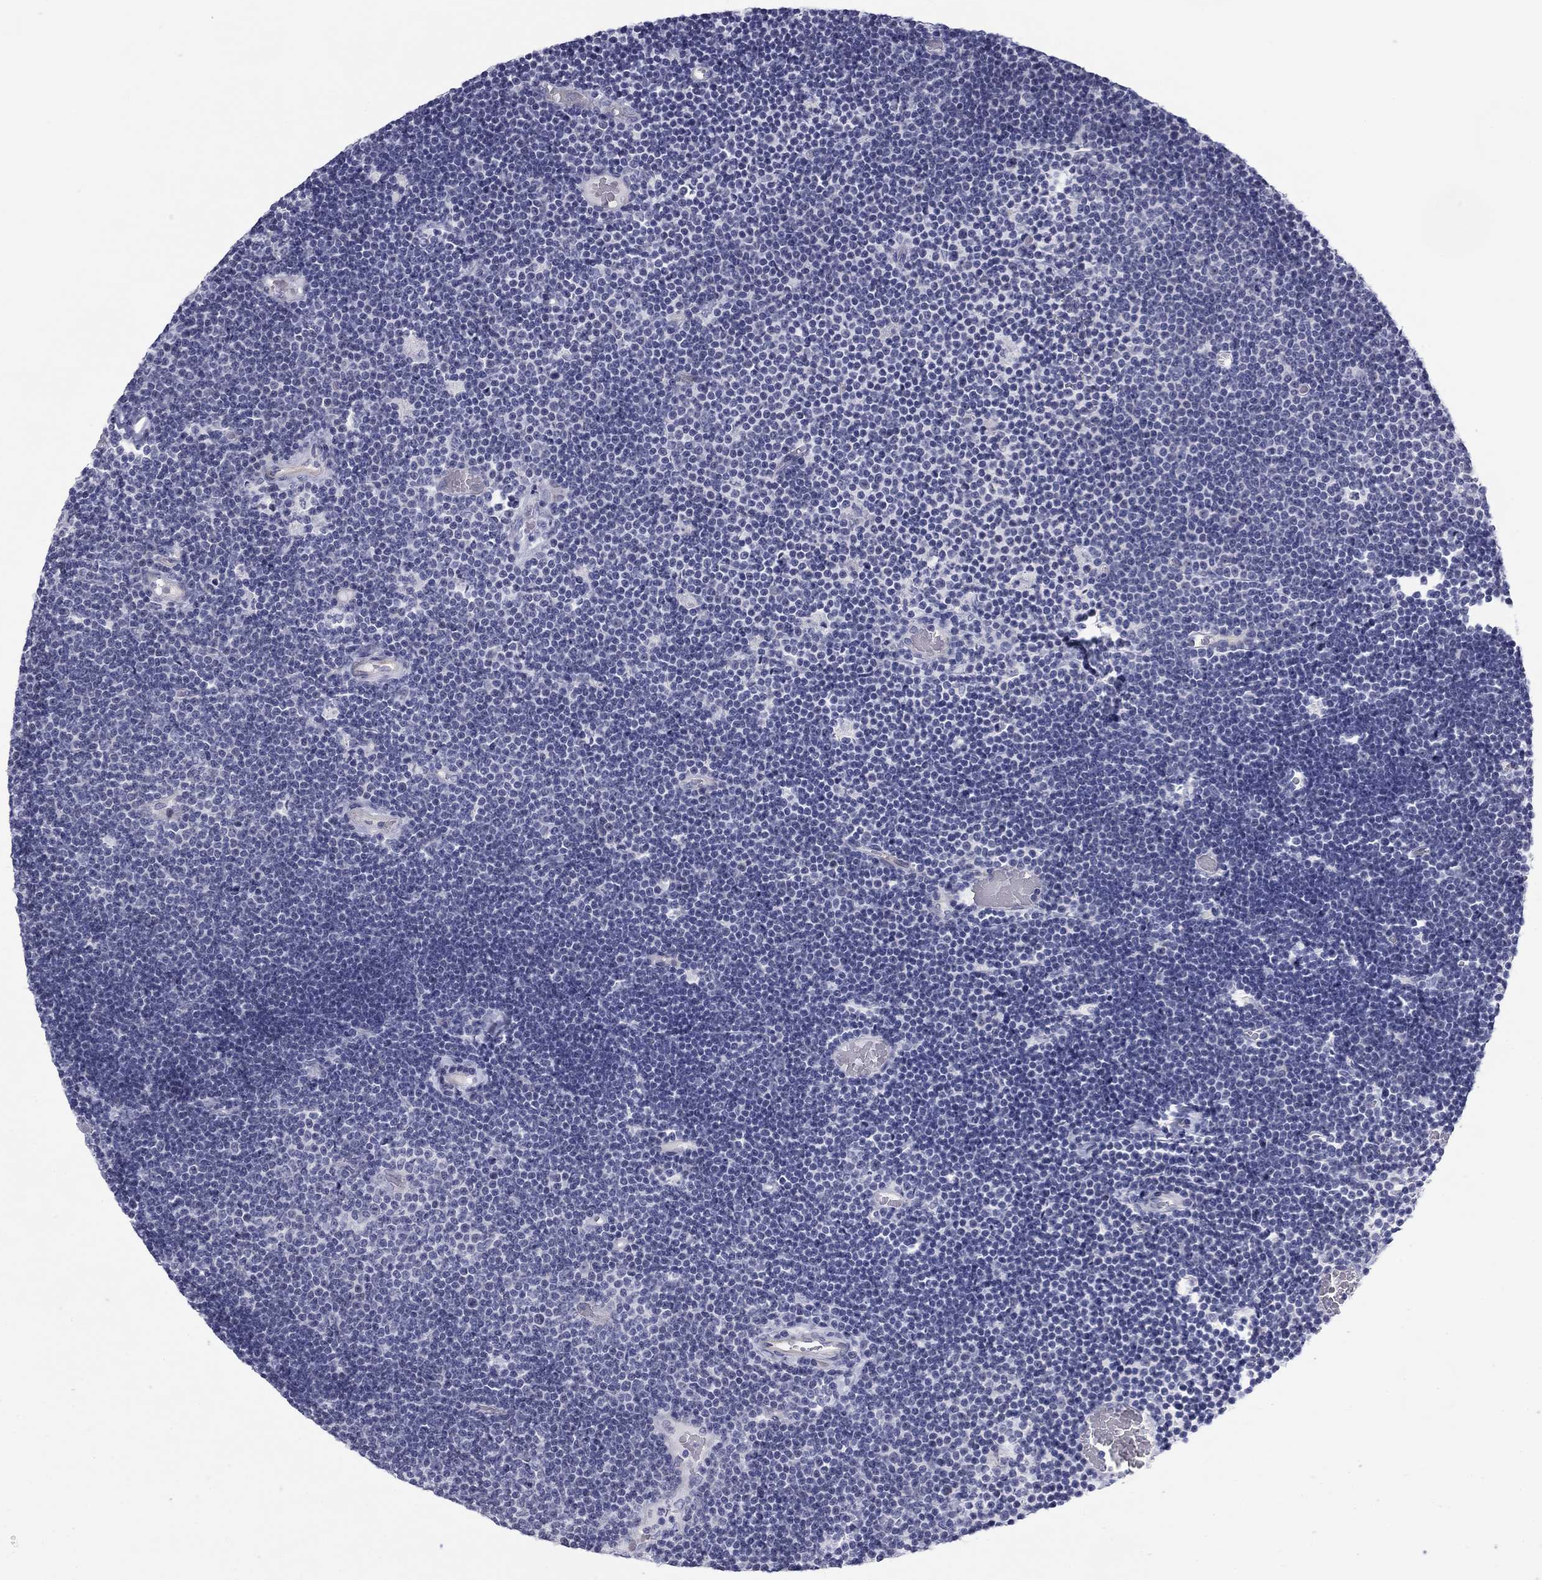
{"staining": {"intensity": "negative", "quantity": "none", "location": "none"}, "tissue": "lymphoma", "cell_type": "Tumor cells", "image_type": "cancer", "snomed": [{"axis": "morphology", "description": "Malignant lymphoma, non-Hodgkin's type, Low grade"}, {"axis": "topography", "description": "Brain"}], "caption": "IHC histopathology image of human lymphoma stained for a protein (brown), which displays no staining in tumor cells.", "gene": "PRPH", "patient": {"sex": "female", "age": 66}}